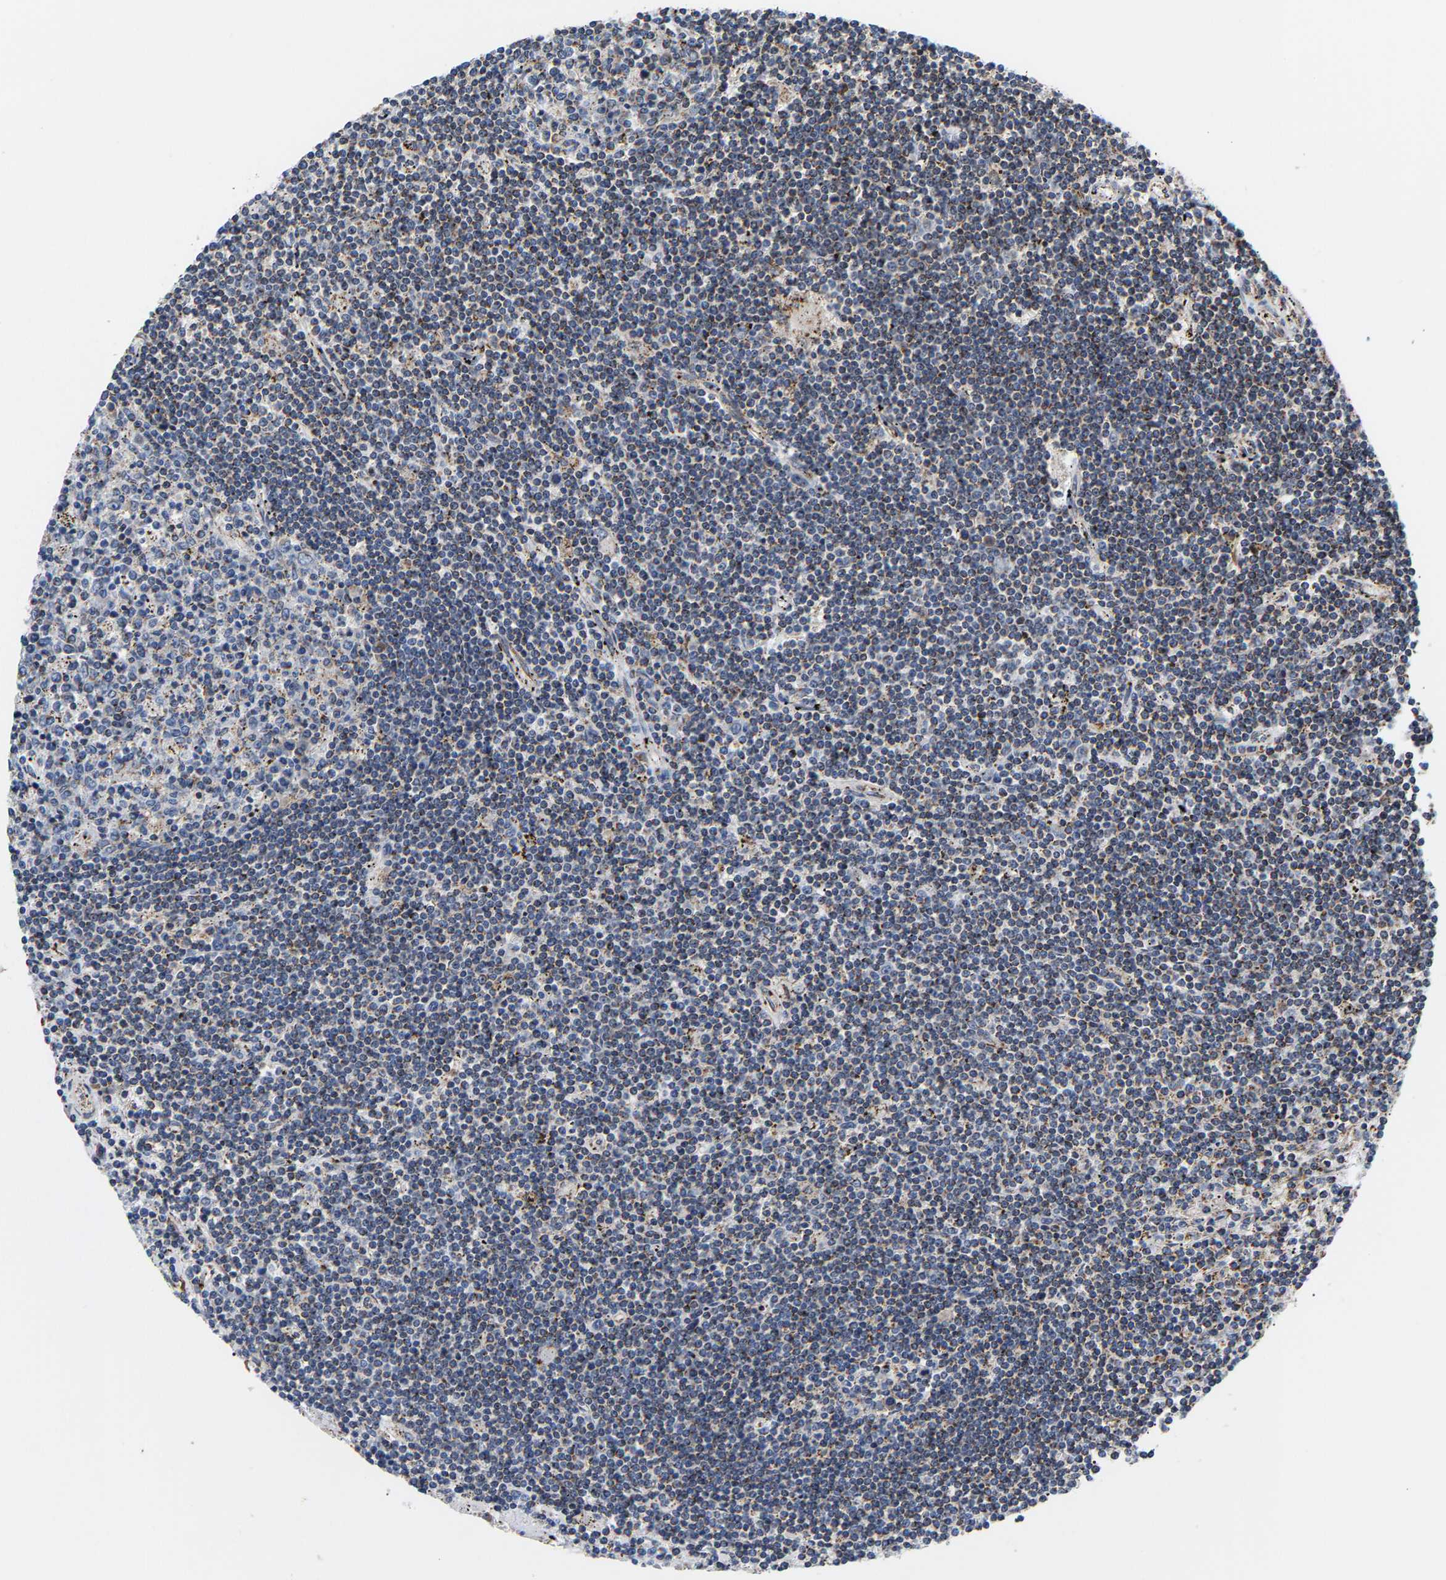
{"staining": {"intensity": "moderate", "quantity": ">75%", "location": "cytoplasmic/membranous"}, "tissue": "lymphoma", "cell_type": "Tumor cells", "image_type": "cancer", "snomed": [{"axis": "morphology", "description": "Malignant lymphoma, non-Hodgkin's type, Low grade"}, {"axis": "topography", "description": "Spleen"}], "caption": "Immunohistochemistry (IHC) of human malignant lymphoma, non-Hodgkin's type (low-grade) displays medium levels of moderate cytoplasmic/membranous positivity in approximately >75% of tumor cells.", "gene": "TMEM168", "patient": {"sex": "male", "age": 76}}